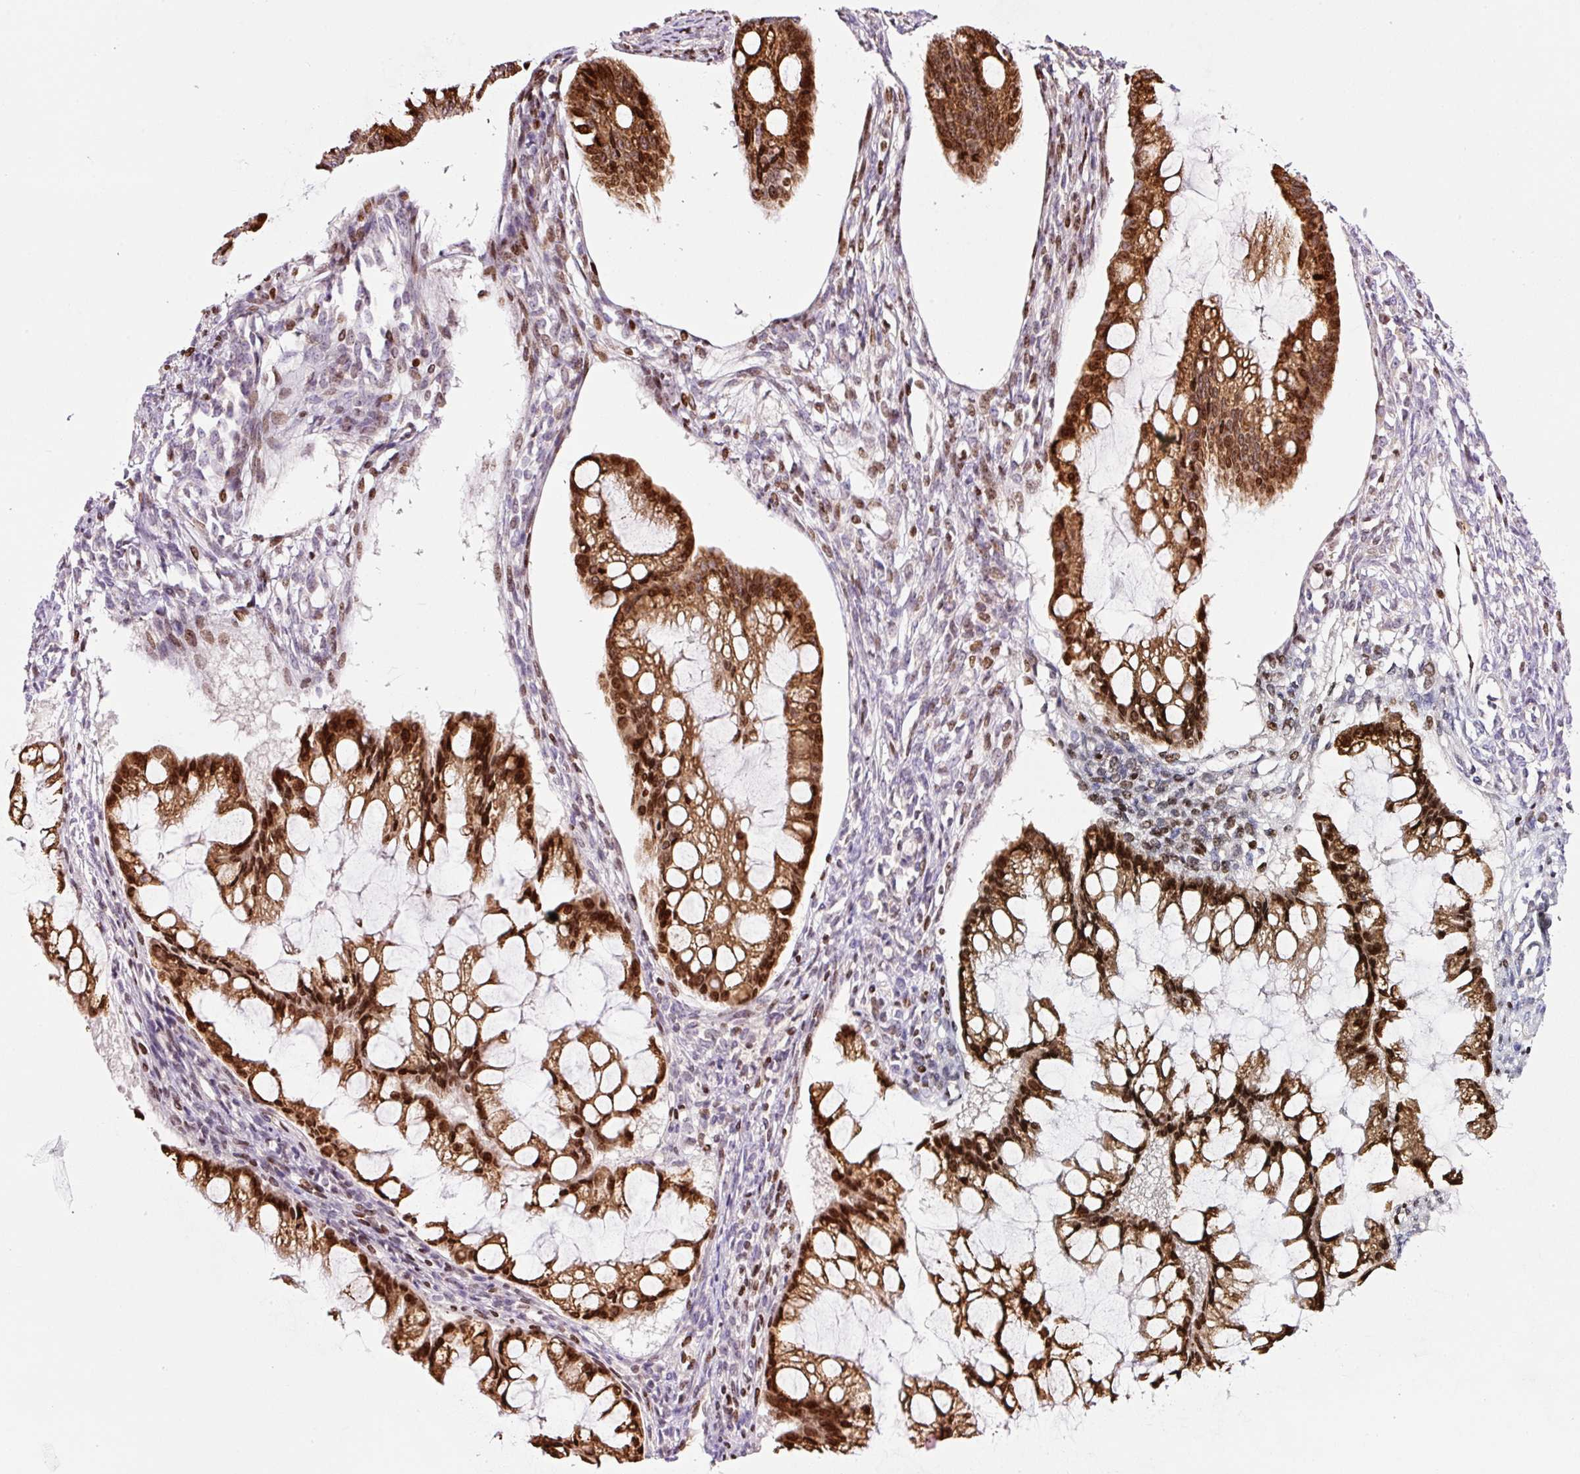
{"staining": {"intensity": "strong", "quantity": ">75%", "location": "cytoplasmic/membranous,nuclear"}, "tissue": "ovarian cancer", "cell_type": "Tumor cells", "image_type": "cancer", "snomed": [{"axis": "morphology", "description": "Cystadenocarcinoma, mucinous, NOS"}, {"axis": "topography", "description": "Ovary"}], "caption": "Ovarian cancer stained with a brown dye shows strong cytoplasmic/membranous and nuclear positive expression in approximately >75% of tumor cells.", "gene": "TMEM8B", "patient": {"sex": "female", "age": 73}}